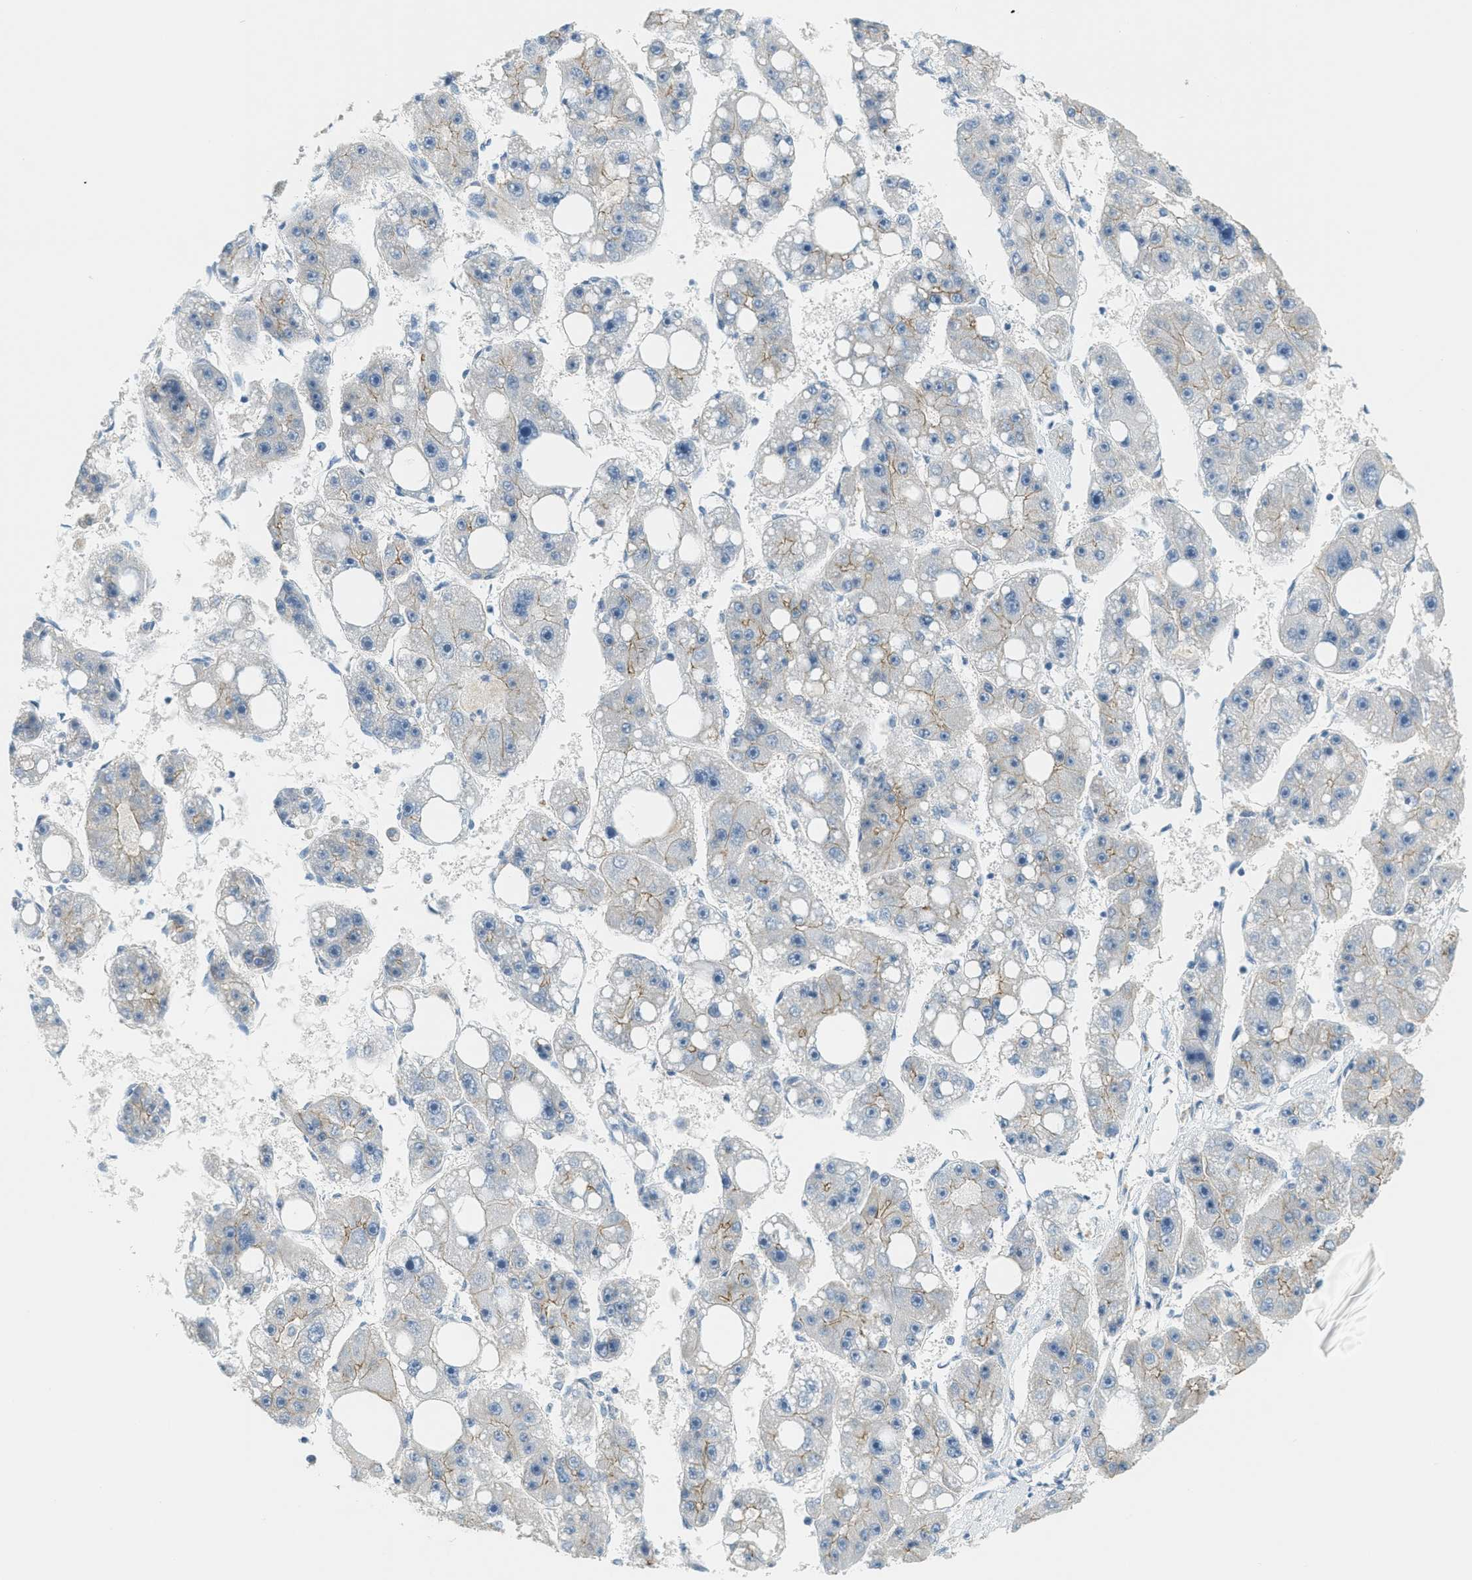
{"staining": {"intensity": "negative", "quantity": "none", "location": "none"}, "tissue": "liver cancer", "cell_type": "Tumor cells", "image_type": "cancer", "snomed": [{"axis": "morphology", "description": "Carcinoma, Hepatocellular, NOS"}, {"axis": "topography", "description": "Liver"}], "caption": "A high-resolution histopathology image shows IHC staining of liver cancer (hepatocellular carcinoma), which reveals no significant expression in tumor cells.", "gene": "TCF3", "patient": {"sex": "female", "age": 61}}